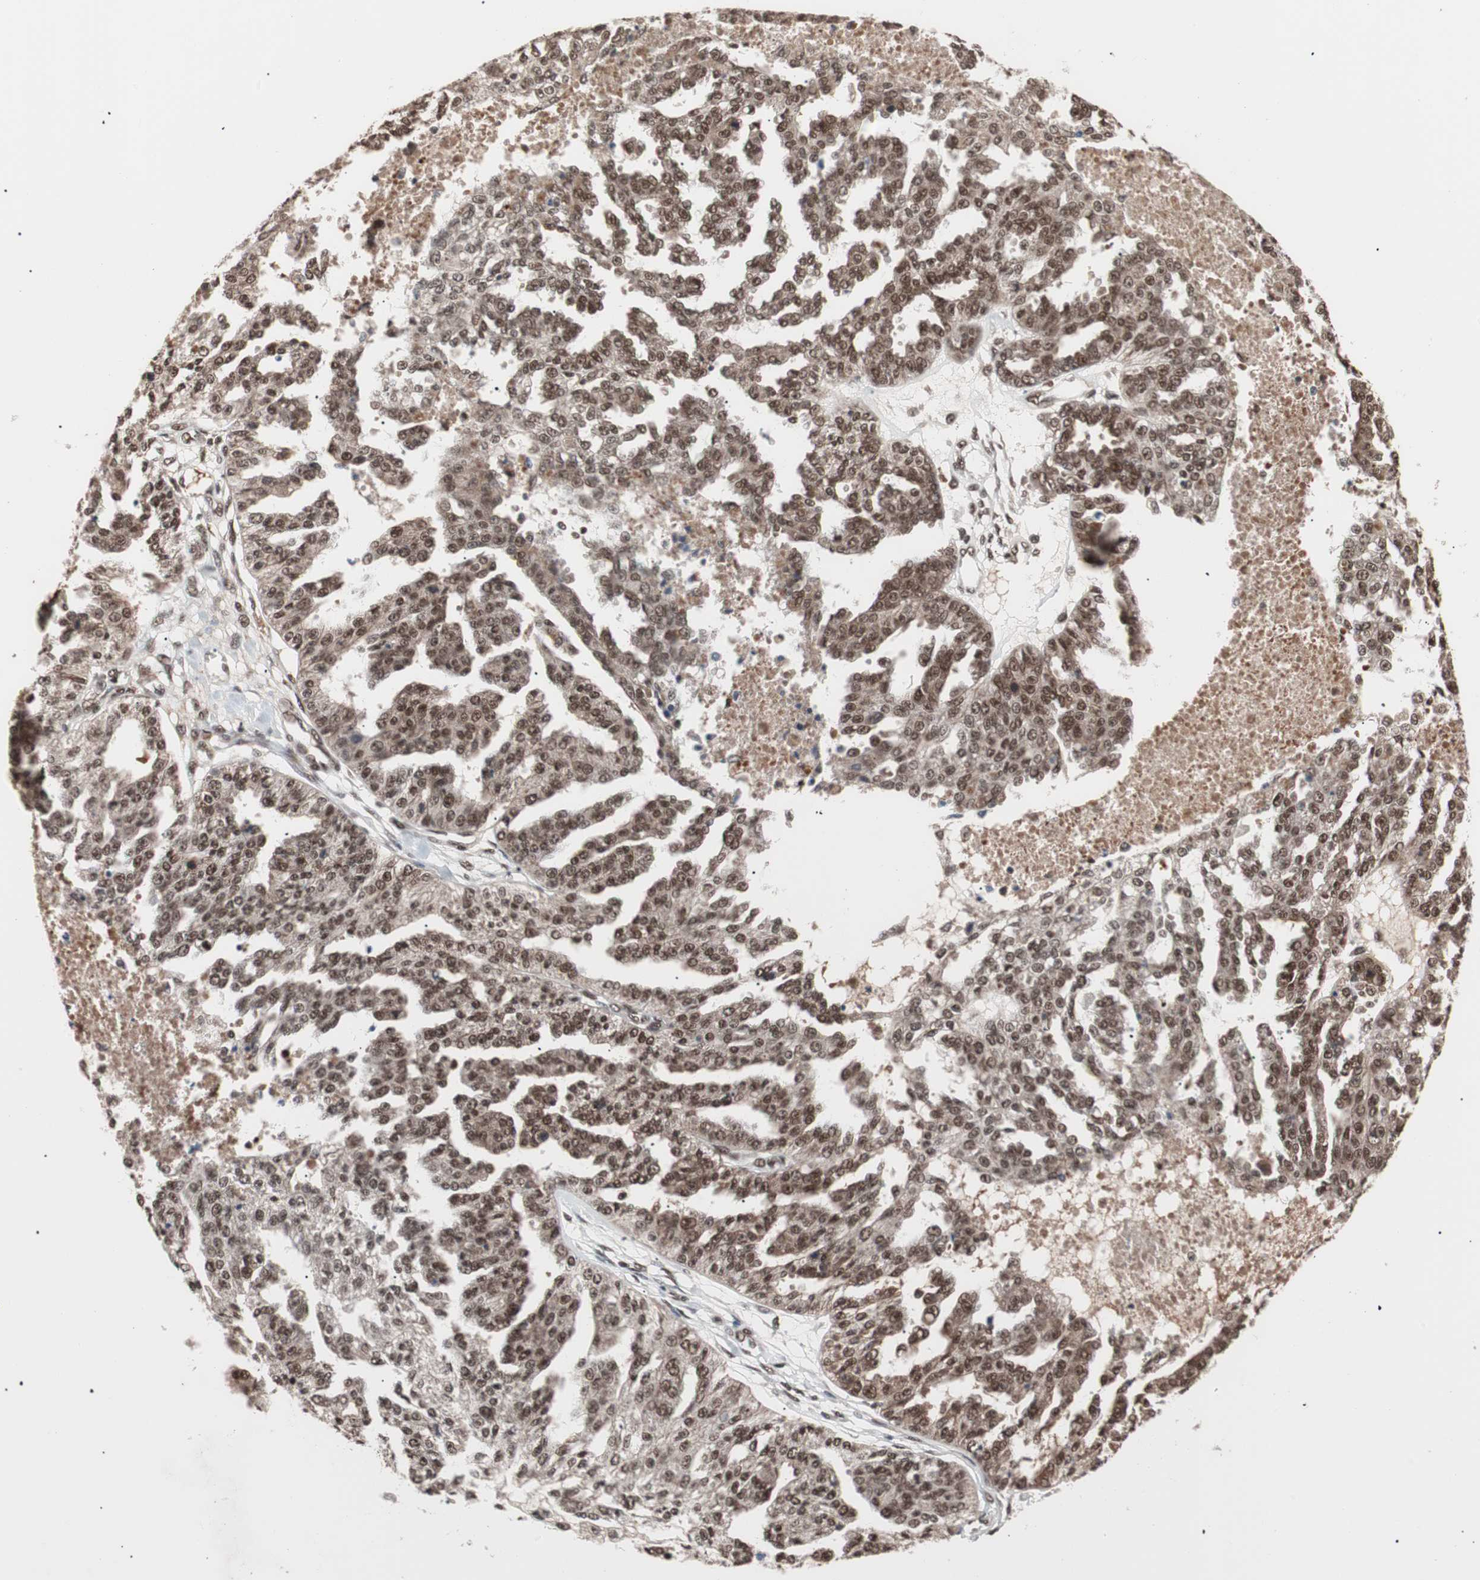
{"staining": {"intensity": "moderate", "quantity": ">75%", "location": "cytoplasmic/membranous,nuclear"}, "tissue": "ovarian cancer", "cell_type": "Tumor cells", "image_type": "cancer", "snomed": [{"axis": "morphology", "description": "Cystadenocarcinoma, serous, NOS"}, {"axis": "topography", "description": "Ovary"}], "caption": "This is an image of immunohistochemistry (IHC) staining of ovarian cancer, which shows moderate positivity in the cytoplasmic/membranous and nuclear of tumor cells.", "gene": "CHAMP1", "patient": {"sex": "female", "age": 58}}